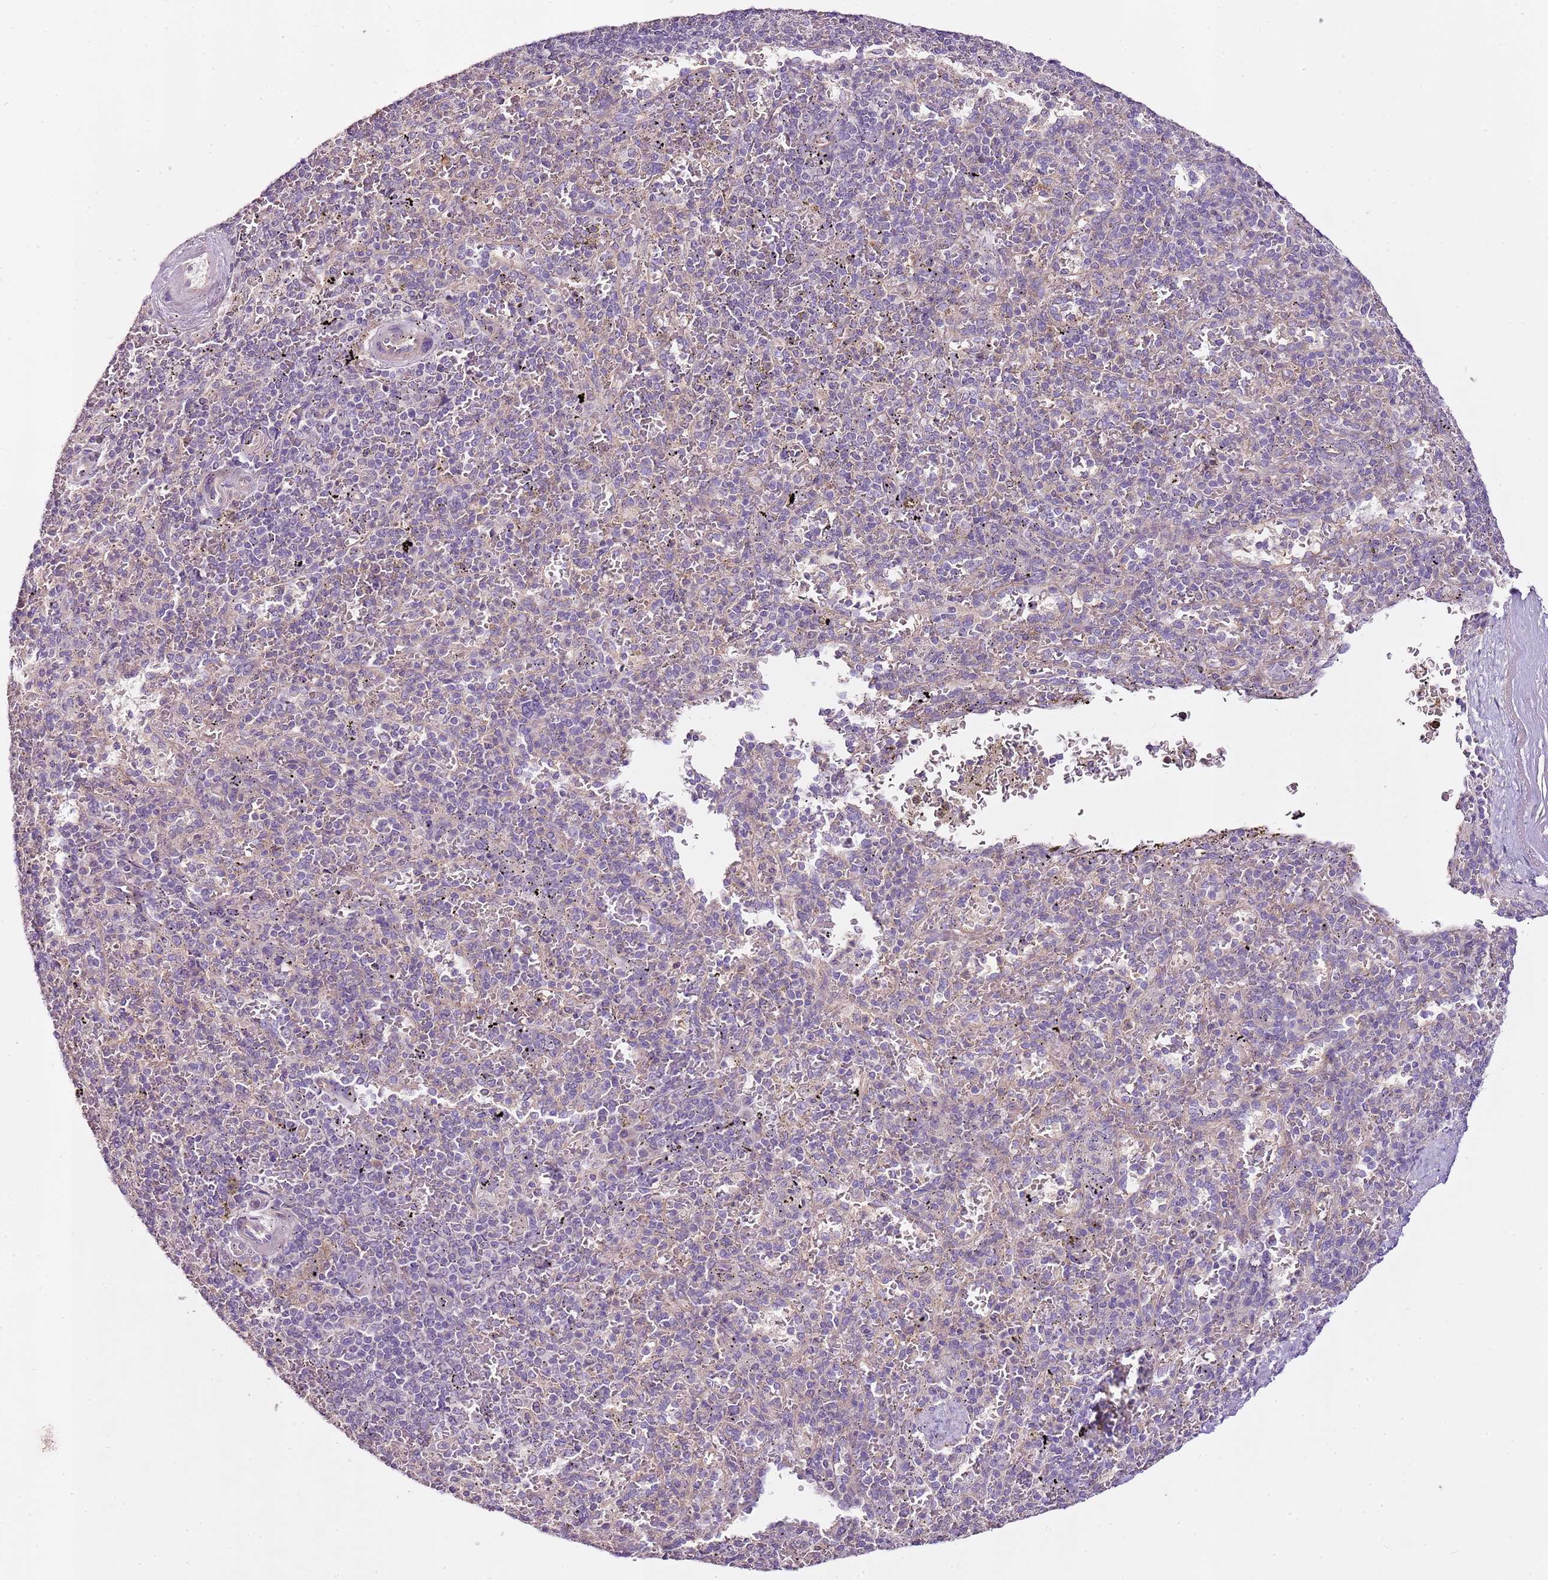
{"staining": {"intensity": "negative", "quantity": "none", "location": "none"}, "tissue": "spleen", "cell_type": "Cells in red pulp", "image_type": "normal", "snomed": [{"axis": "morphology", "description": "Normal tissue, NOS"}, {"axis": "topography", "description": "Spleen"}], "caption": "Cells in red pulp are negative for brown protein staining in benign spleen. The staining was performed using DAB (3,3'-diaminobenzidine) to visualize the protein expression in brown, while the nuclei were stained in blue with hematoxylin (Magnification: 20x).", "gene": "CMKLR1", "patient": {"sex": "male", "age": 82}}